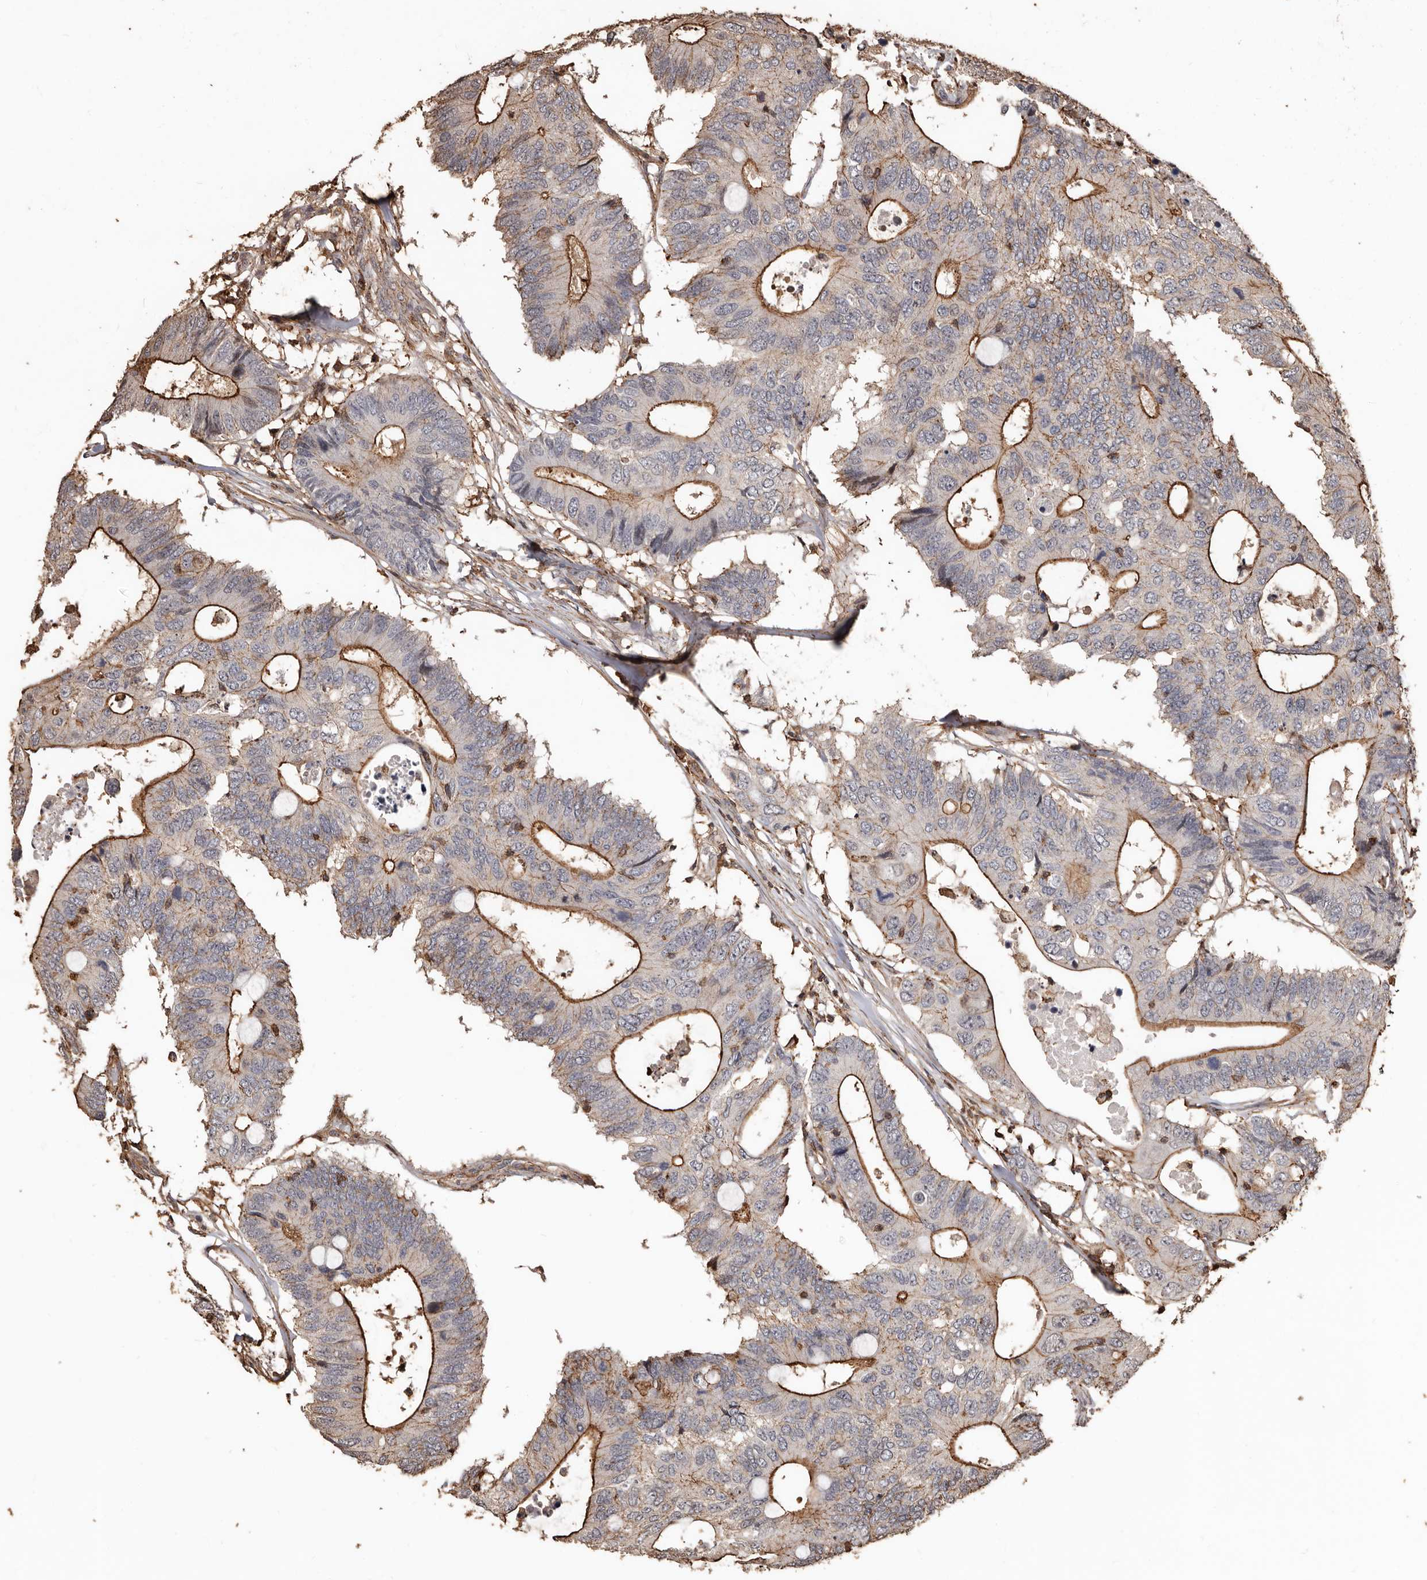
{"staining": {"intensity": "moderate", "quantity": "<25%", "location": "cytoplasmic/membranous"}, "tissue": "colorectal cancer", "cell_type": "Tumor cells", "image_type": "cancer", "snomed": [{"axis": "morphology", "description": "Adenocarcinoma, NOS"}, {"axis": "topography", "description": "Colon"}], "caption": "Moderate cytoplasmic/membranous expression for a protein is seen in approximately <25% of tumor cells of colorectal cancer using immunohistochemistry (IHC).", "gene": "GSK3A", "patient": {"sex": "male", "age": 71}}